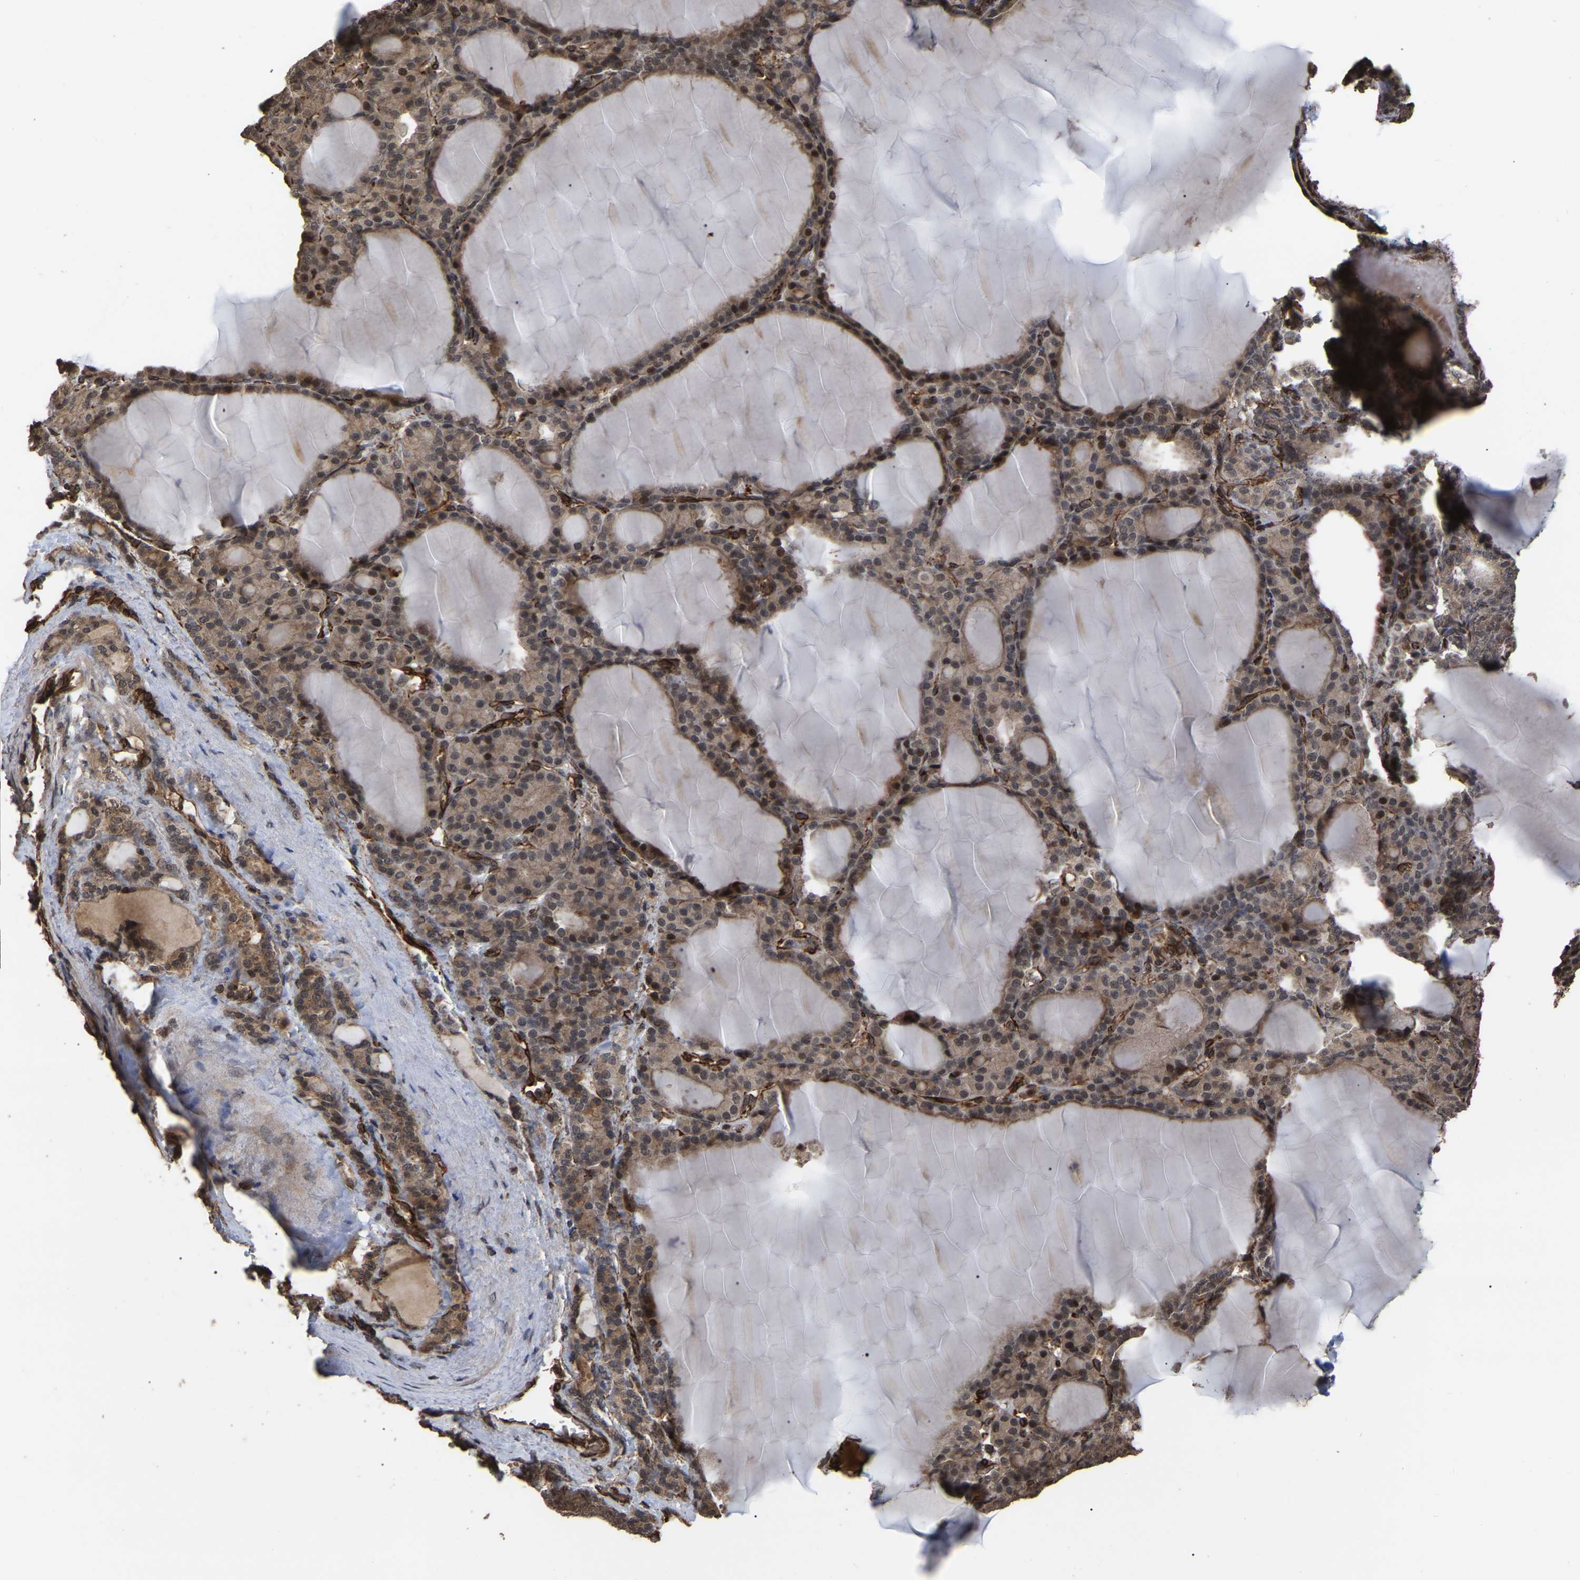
{"staining": {"intensity": "moderate", "quantity": ">75%", "location": "cytoplasmic/membranous,nuclear"}, "tissue": "thyroid gland", "cell_type": "Glandular cells", "image_type": "normal", "snomed": [{"axis": "morphology", "description": "Normal tissue, NOS"}, {"axis": "topography", "description": "Thyroid gland"}], "caption": "Brown immunohistochemical staining in unremarkable human thyroid gland displays moderate cytoplasmic/membranous,nuclear positivity in about >75% of glandular cells.", "gene": "FAM161B", "patient": {"sex": "female", "age": 28}}